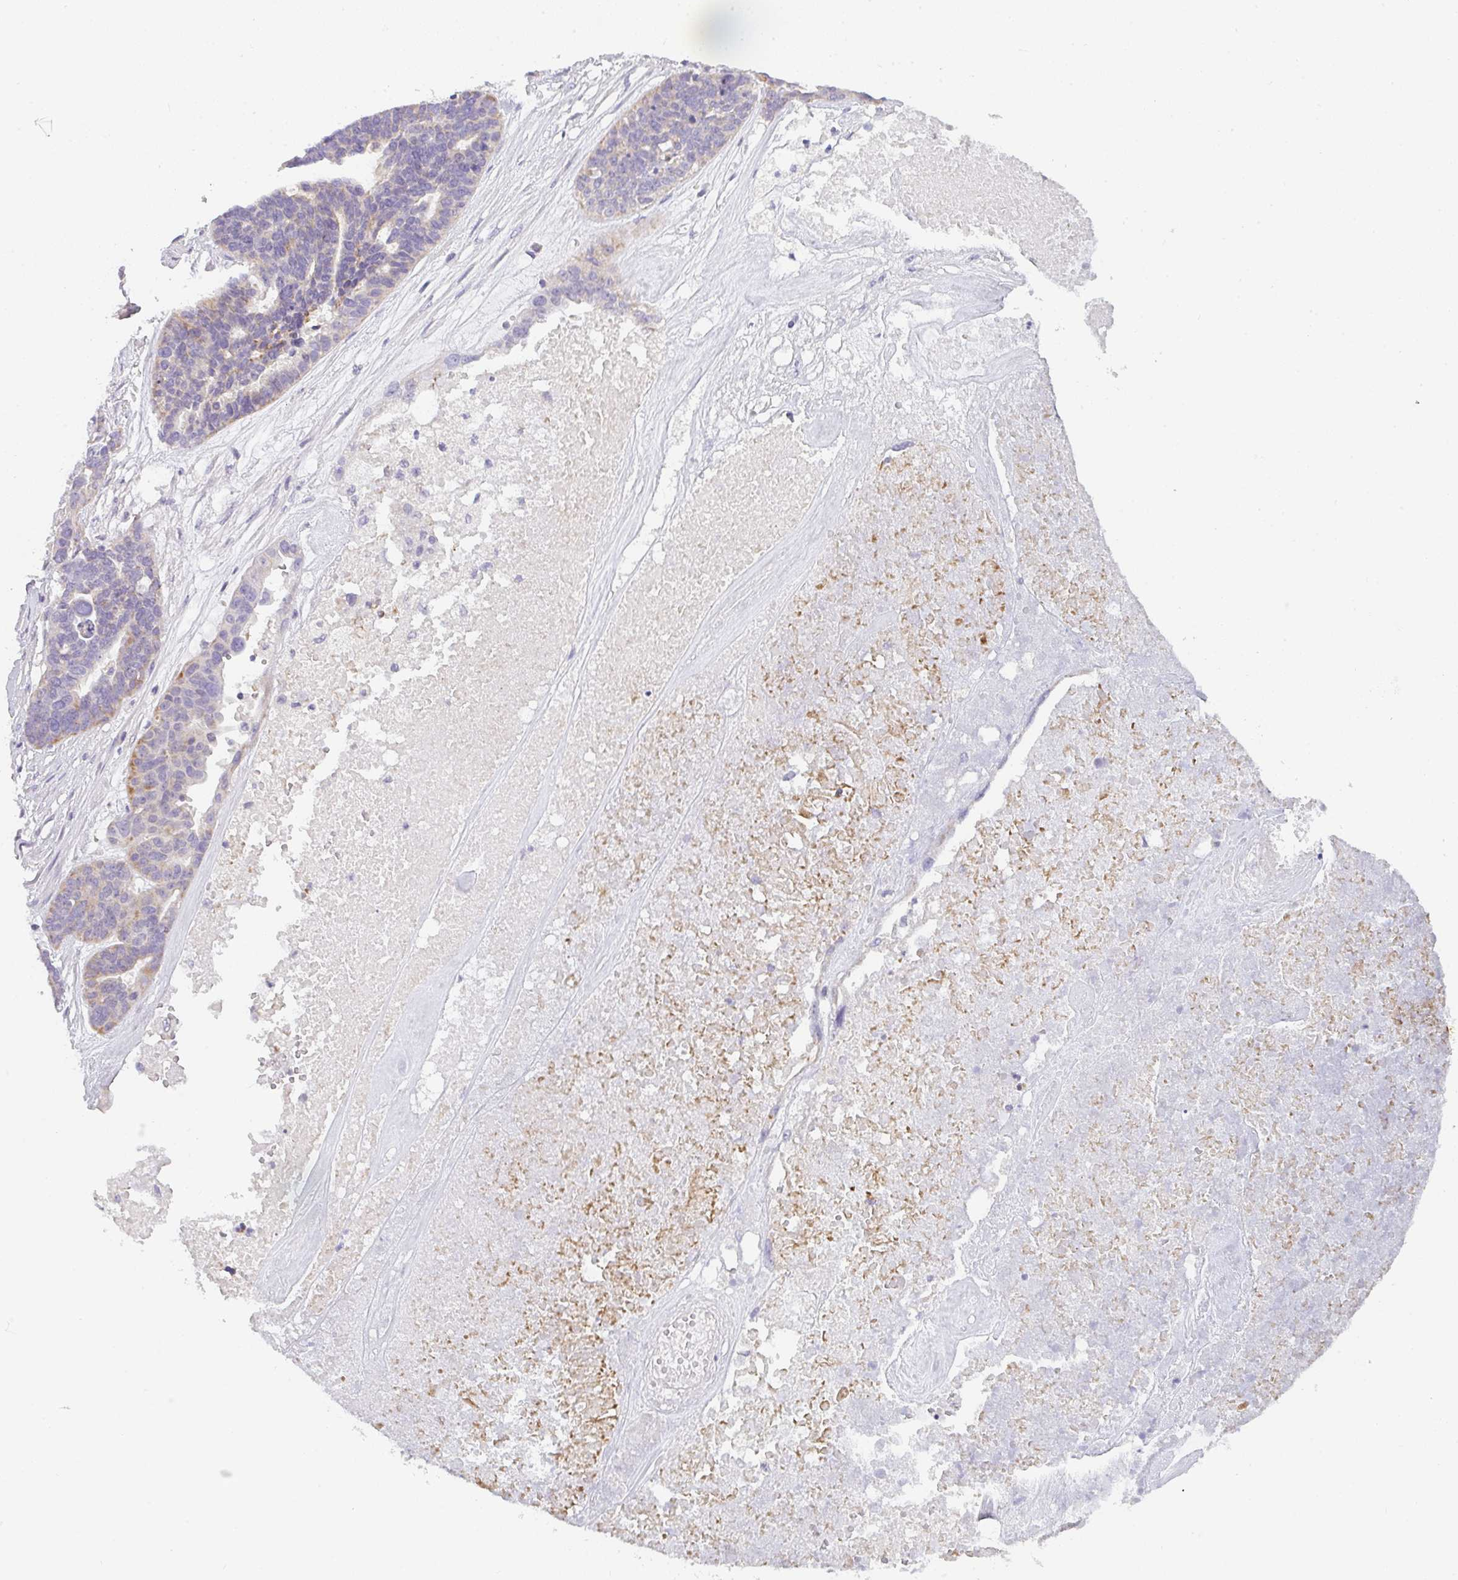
{"staining": {"intensity": "moderate", "quantity": "<25%", "location": "cytoplasmic/membranous"}, "tissue": "ovarian cancer", "cell_type": "Tumor cells", "image_type": "cancer", "snomed": [{"axis": "morphology", "description": "Cystadenocarcinoma, serous, NOS"}, {"axis": "topography", "description": "Ovary"}], "caption": "Protein analysis of ovarian serous cystadenocarcinoma tissue exhibits moderate cytoplasmic/membranous staining in about <25% of tumor cells.", "gene": "FILIP1", "patient": {"sex": "female", "age": 59}}